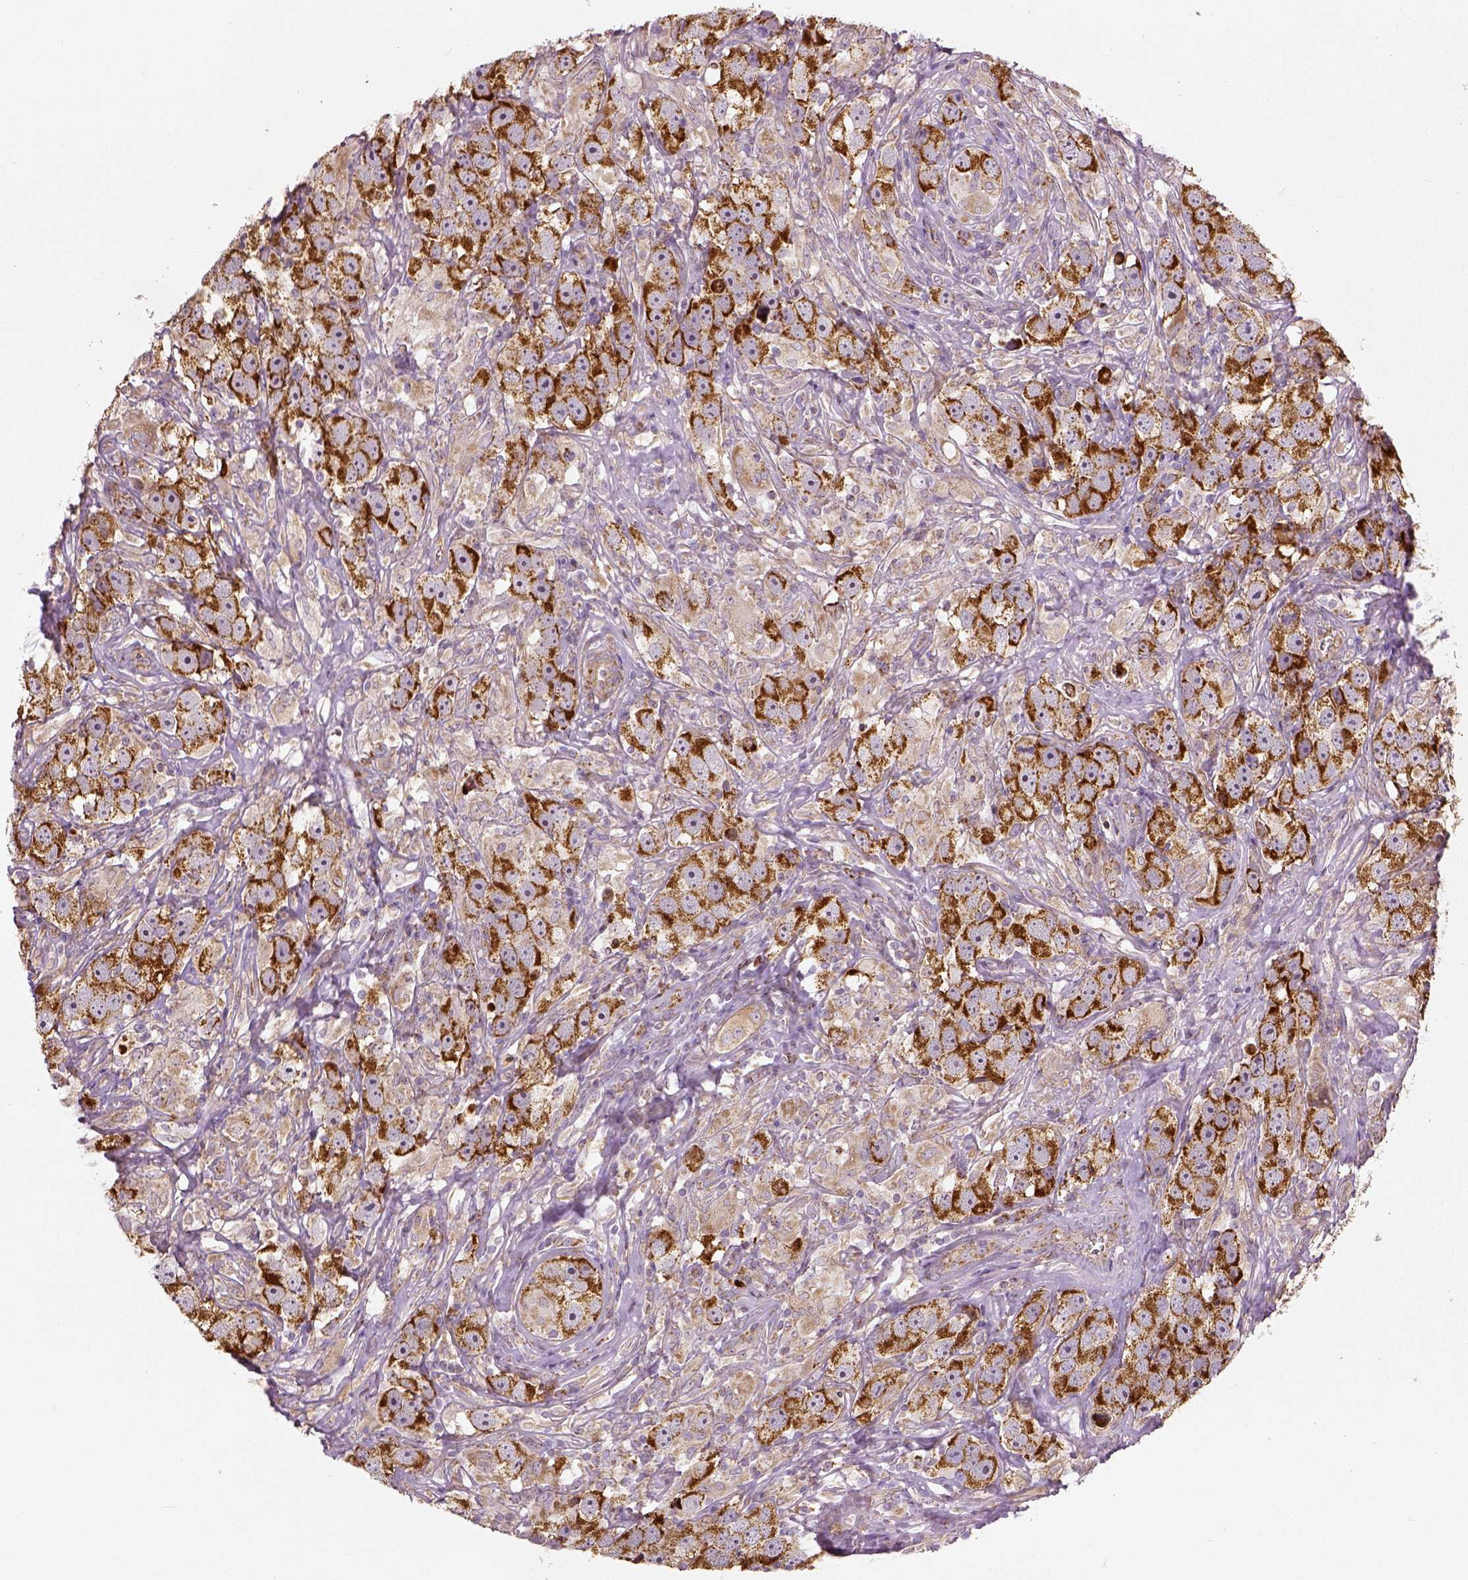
{"staining": {"intensity": "strong", "quantity": "25%-75%", "location": "cytoplasmic/membranous"}, "tissue": "testis cancer", "cell_type": "Tumor cells", "image_type": "cancer", "snomed": [{"axis": "morphology", "description": "Seminoma, NOS"}, {"axis": "topography", "description": "Testis"}], "caption": "Testis cancer (seminoma) stained with immunohistochemistry (IHC) exhibits strong cytoplasmic/membranous expression in about 25%-75% of tumor cells.", "gene": "PGAM5", "patient": {"sex": "male", "age": 49}}